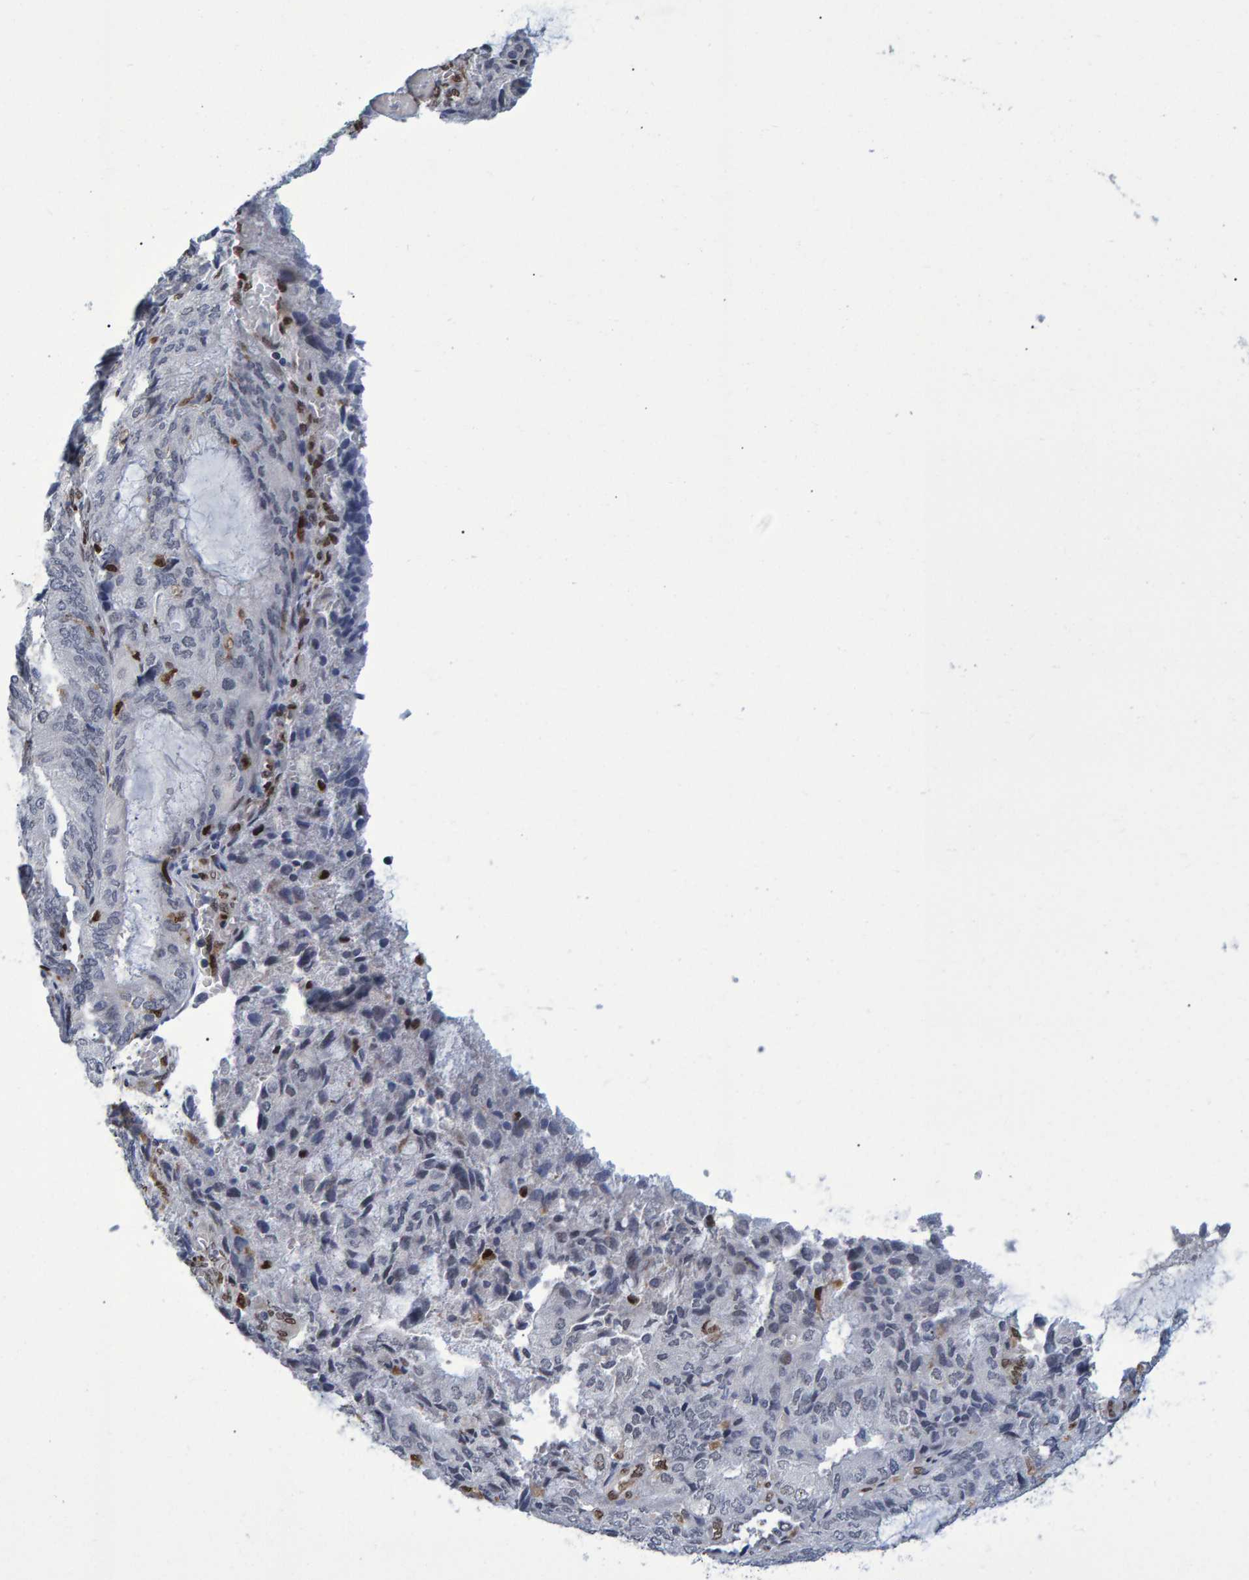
{"staining": {"intensity": "negative", "quantity": "none", "location": "none"}, "tissue": "endometrial cancer", "cell_type": "Tumor cells", "image_type": "cancer", "snomed": [{"axis": "morphology", "description": "Adenocarcinoma, NOS"}, {"axis": "topography", "description": "Endometrium"}], "caption": "A high-resolution micrograph shows immunohistochemistry (IHC) staining of endometrial cancer, which demonstrates no significant staining in tumor cells.", "gene": "QKI", "patient": {"sex": "female", "age": 81}}